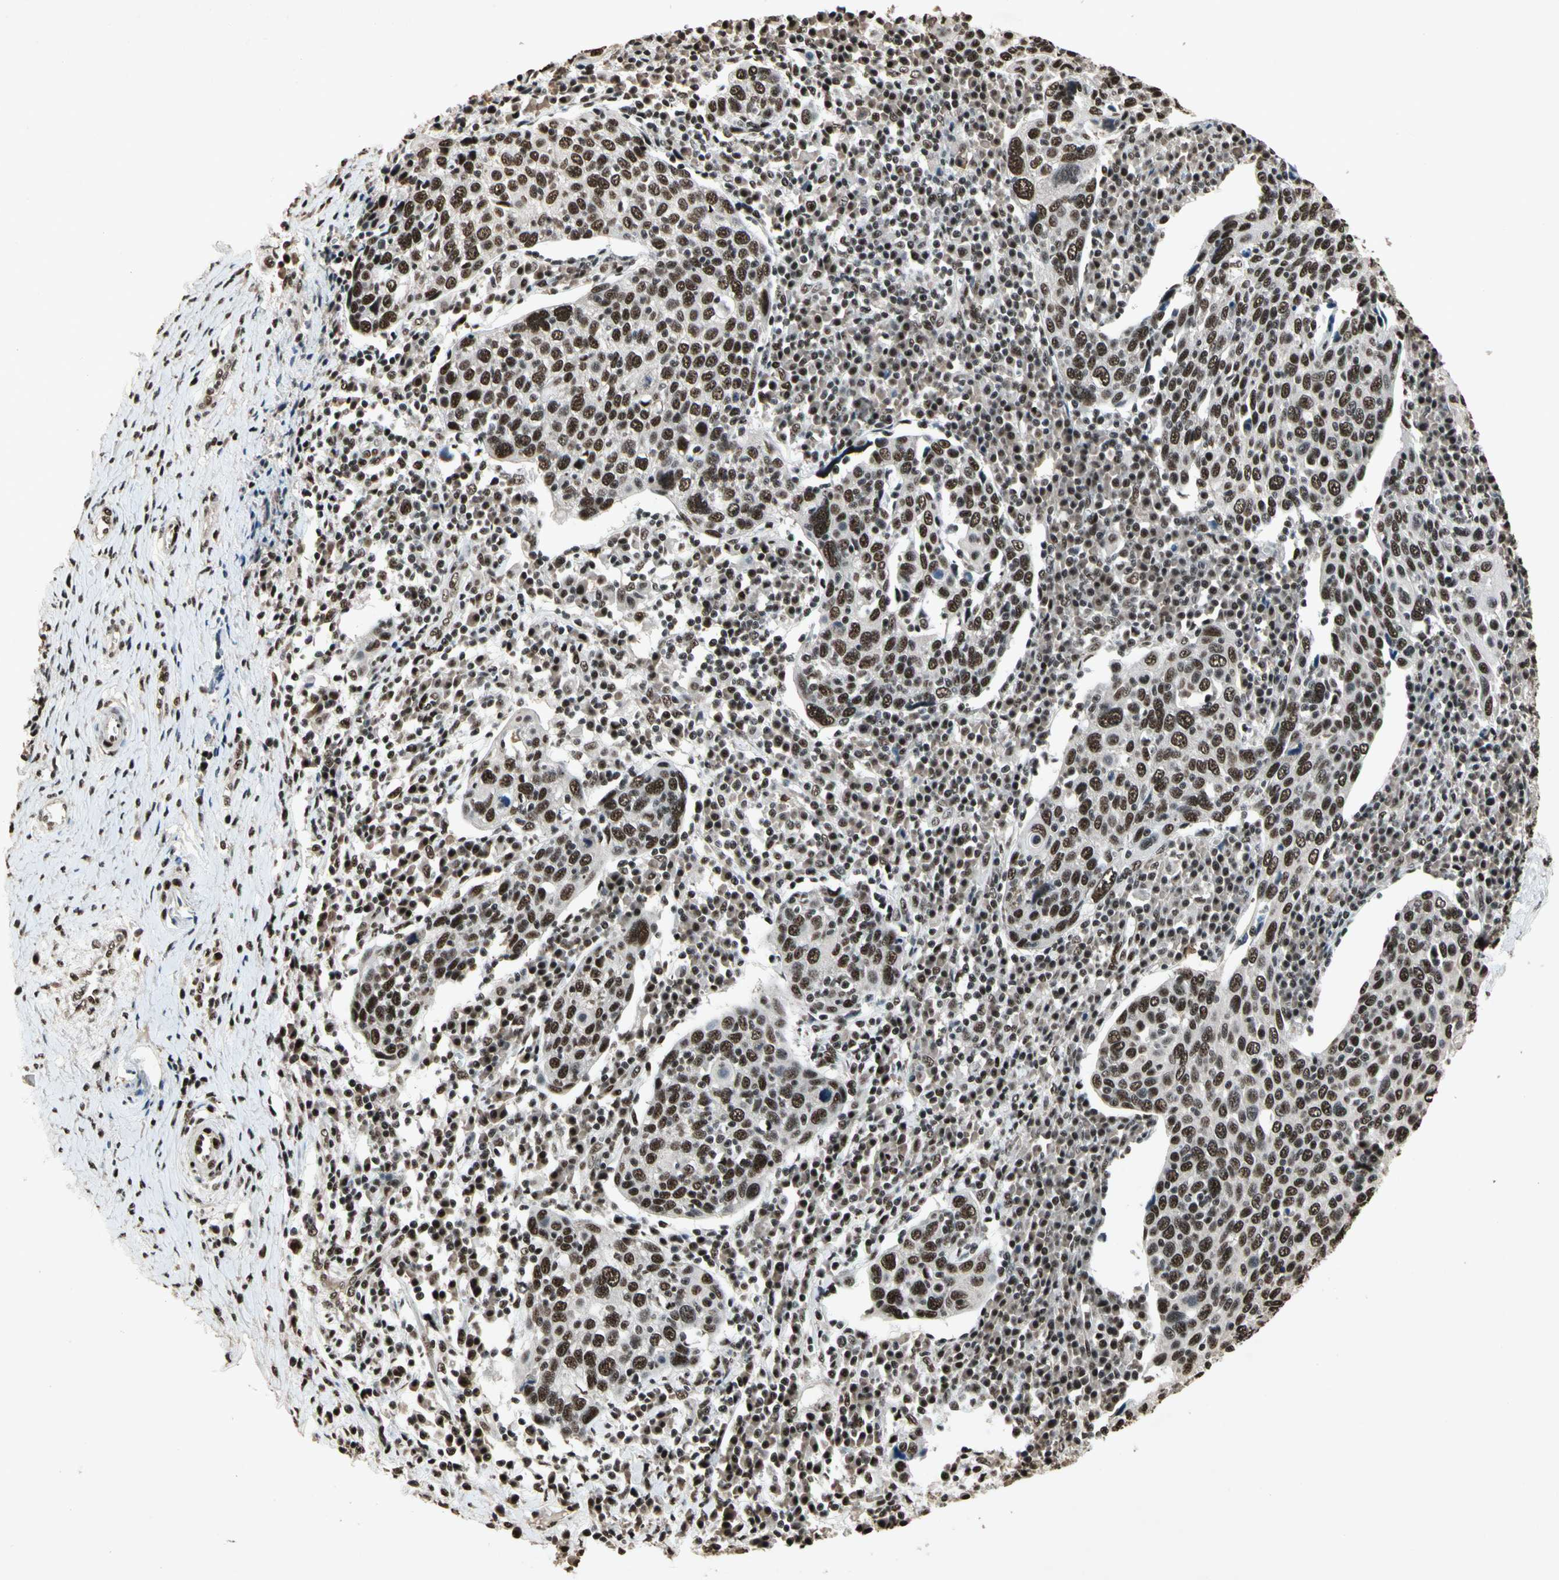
{"staining": {"intensity": "strong", "quantity": ">75%", "location": "nuclear"}, "tissue": "cervical cancer", "cell_type": "Tumor cells", "image_type": "cancer", "snomed": [{"axis": "morphology", "description": "Squamous cell carcinoma, NOS"}, {"axis": "topography", "description": "Cervix"}], "caption": "Cervical squamous cell carcinoma tissue reveals strong nuclear positivity in approximately >75% of tumor cells", "gene": "TBX2", "patient": {"sex": "female", "age": 40}}